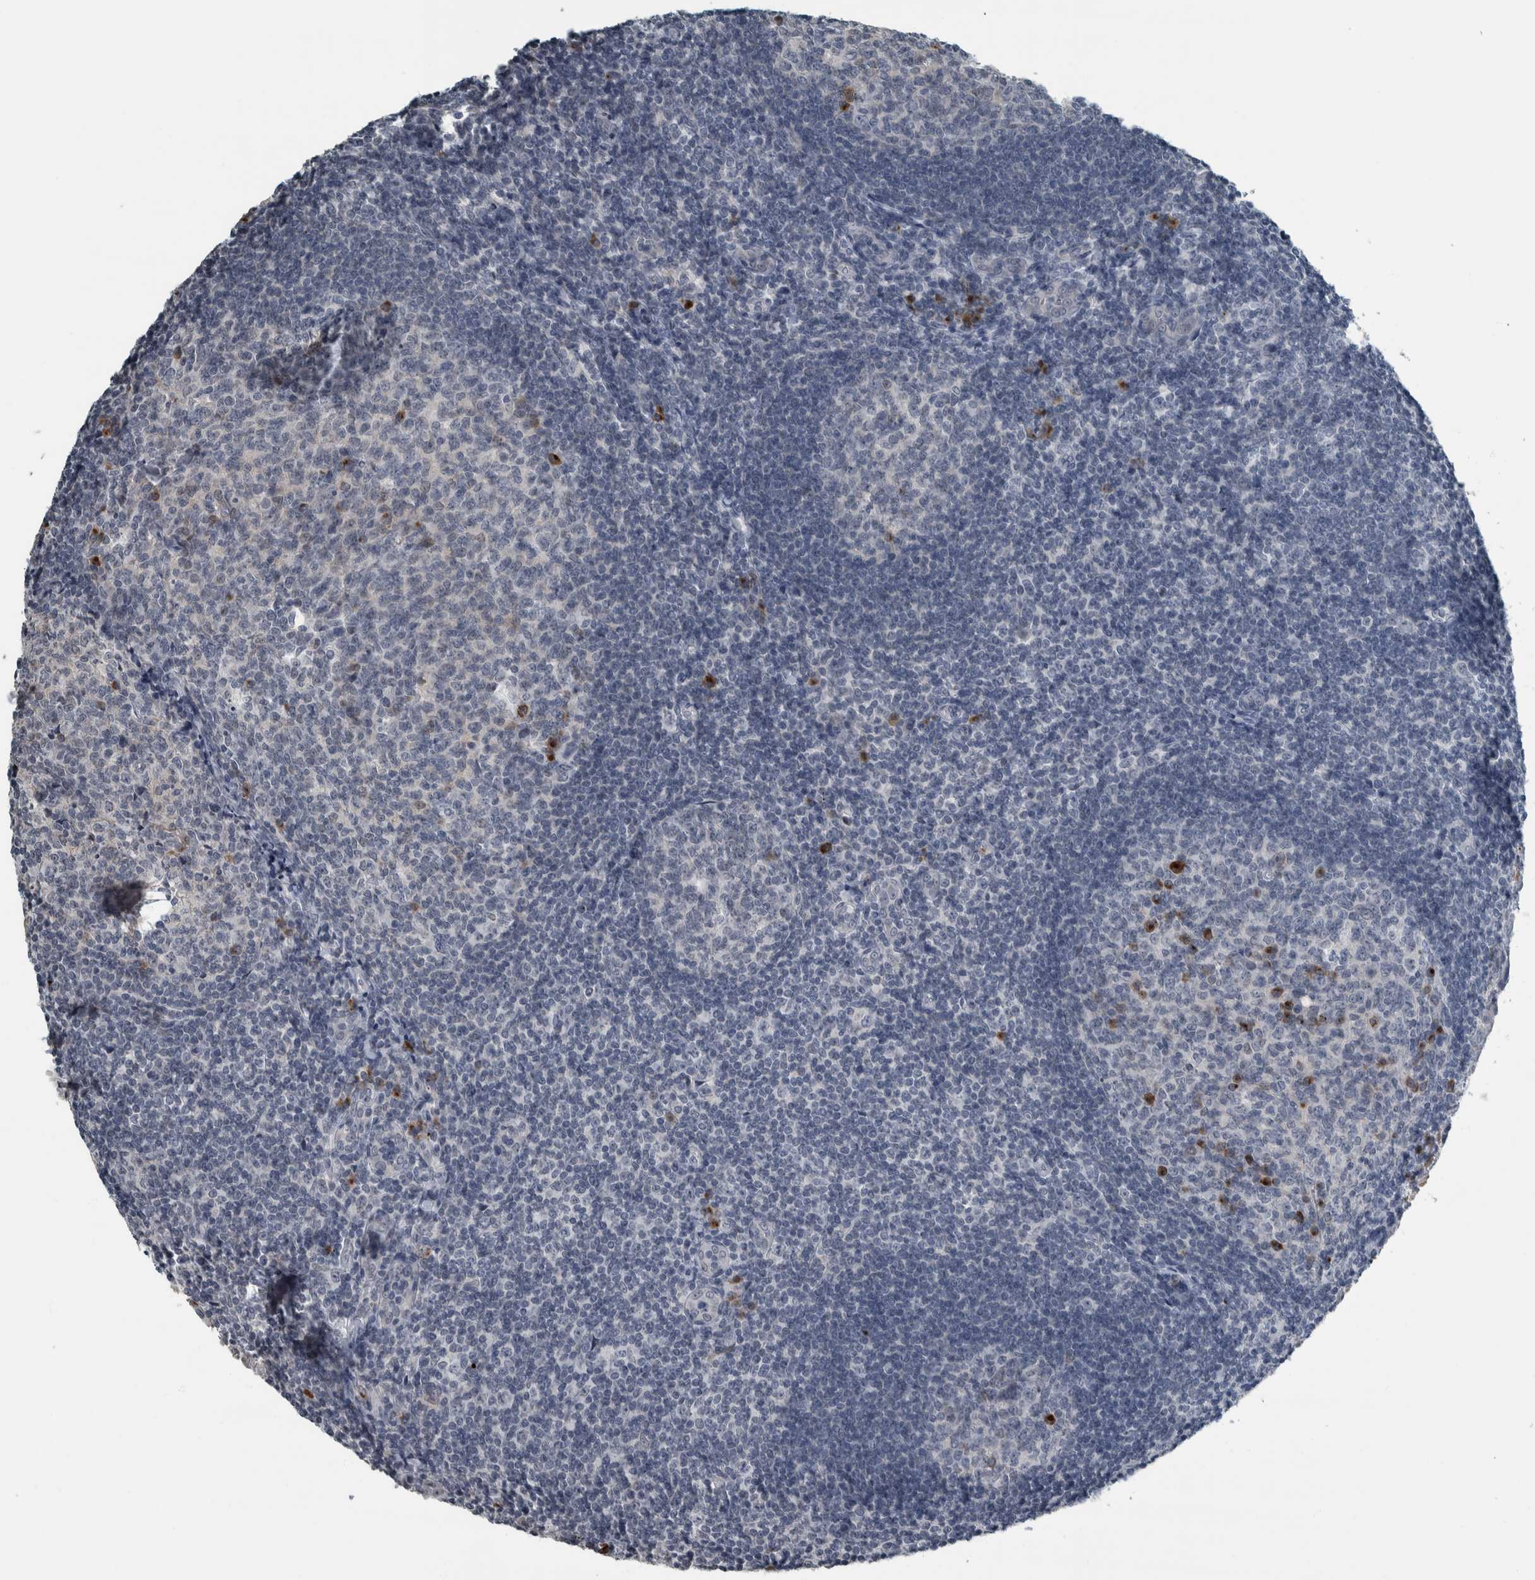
{"staining": {"intensity": "negative", "quantity": "none", "location": "none"}, "tissue": "tonsil", "cell_type": "Germinal center cells", "image_type": "normal", "snomed": [{"axis": "morphology", "description": "Normal tissue, NOS"}, {"axis": "topography", "description": "Tonsil"}], "caption": "Protein analysis of benign tonsil displays no significant positivity in germinal center cells.", "gene": "CAVIN4", "patient": {"sex": "male", "age": 37}}